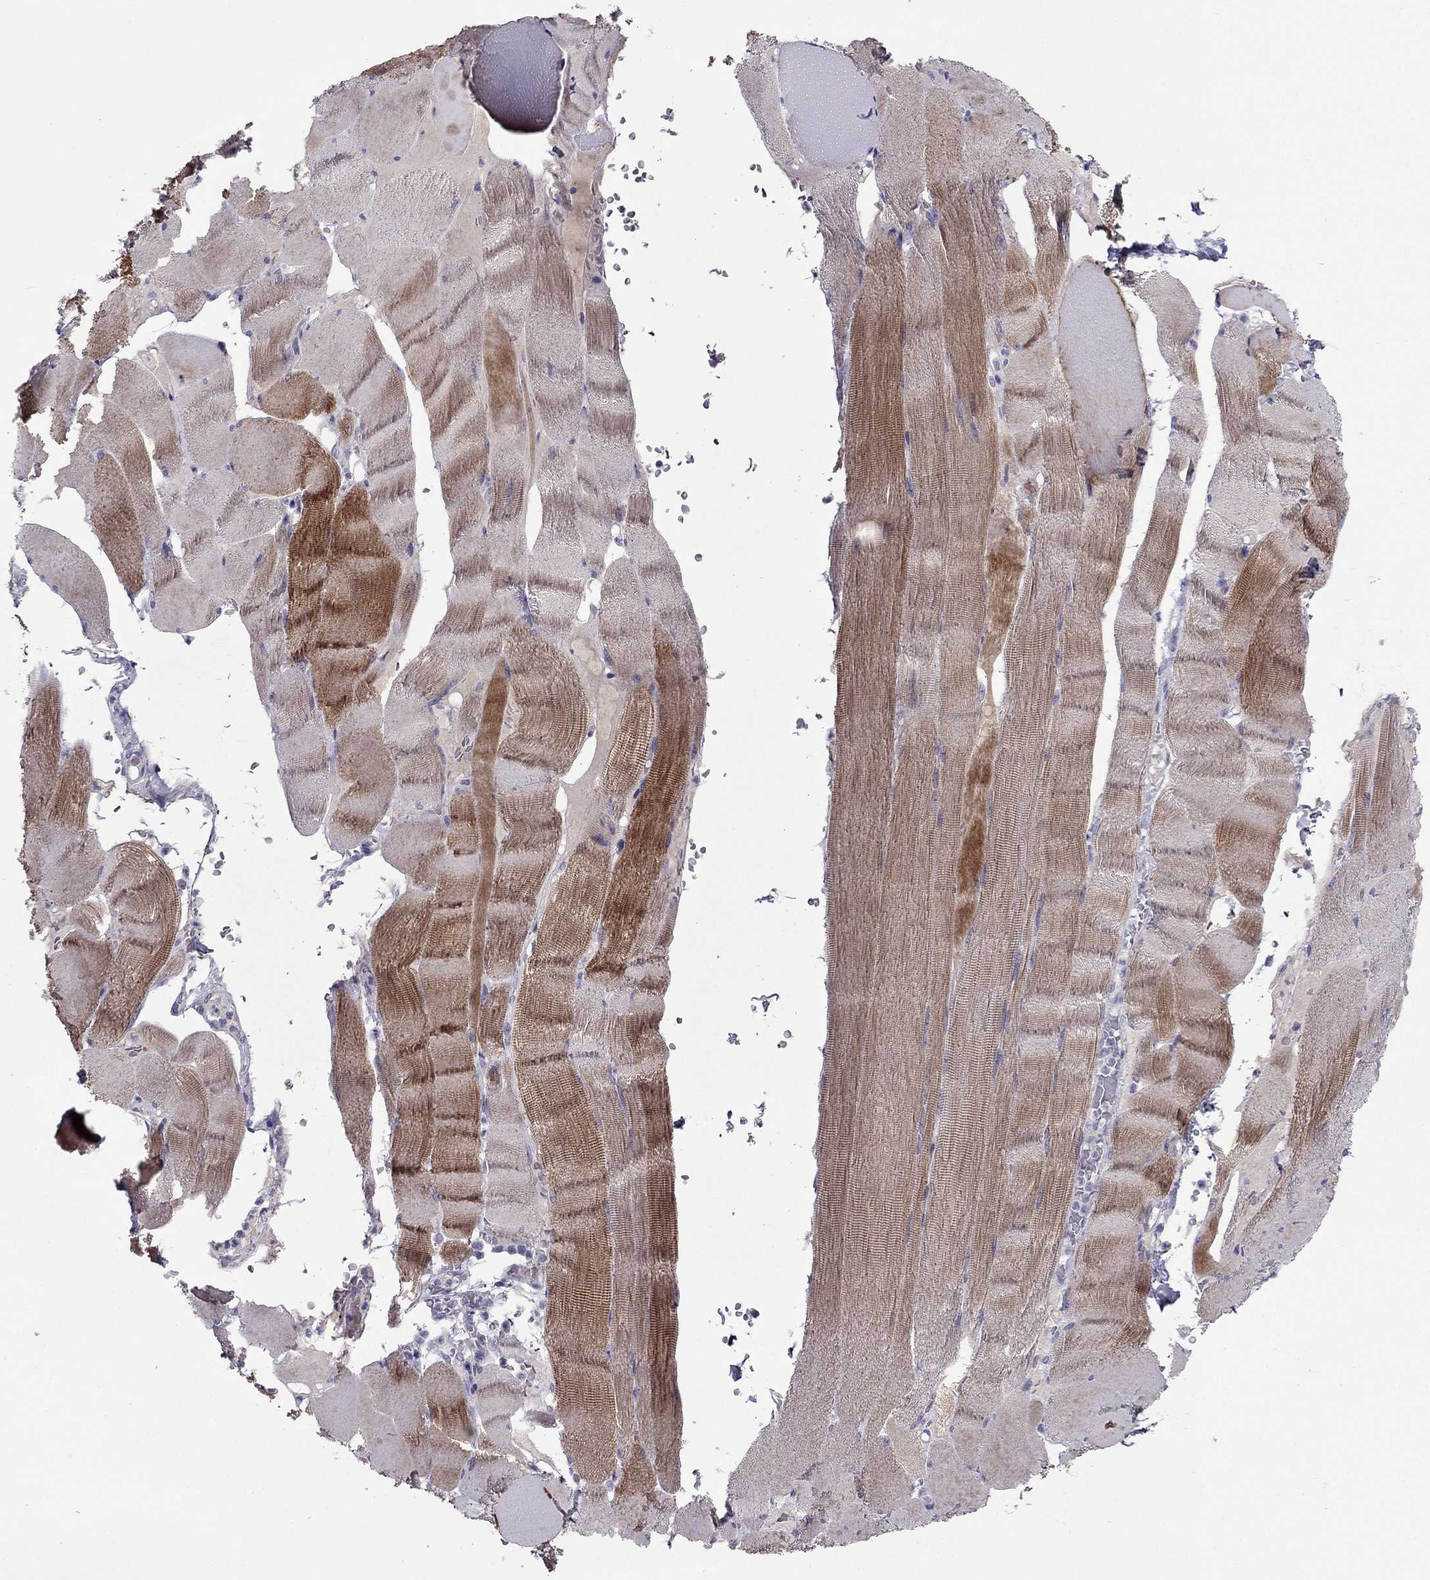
{"staining": {"intensity": "moderate", "quantity": "25%-75%", "location": "cytoplasmic/membranous"}, "tissue": "skeletal muscle", "cell_type": "Myocytes", "image_type": "normal", "snomed": [{"axis": "morphology", "description": "Normal tissue, NOS"}, {"axis": "topography", "description": "Skeletal muscle"}], "caption": "Immunohistochemistry of benign skeletal muscle demonstrates medium levels of moderate cytoplasmic/membranous staining in approximately 25%-75% of myocytes.", "gene": "MYBPH", "patient": {"sex": "male", "age": 56}}